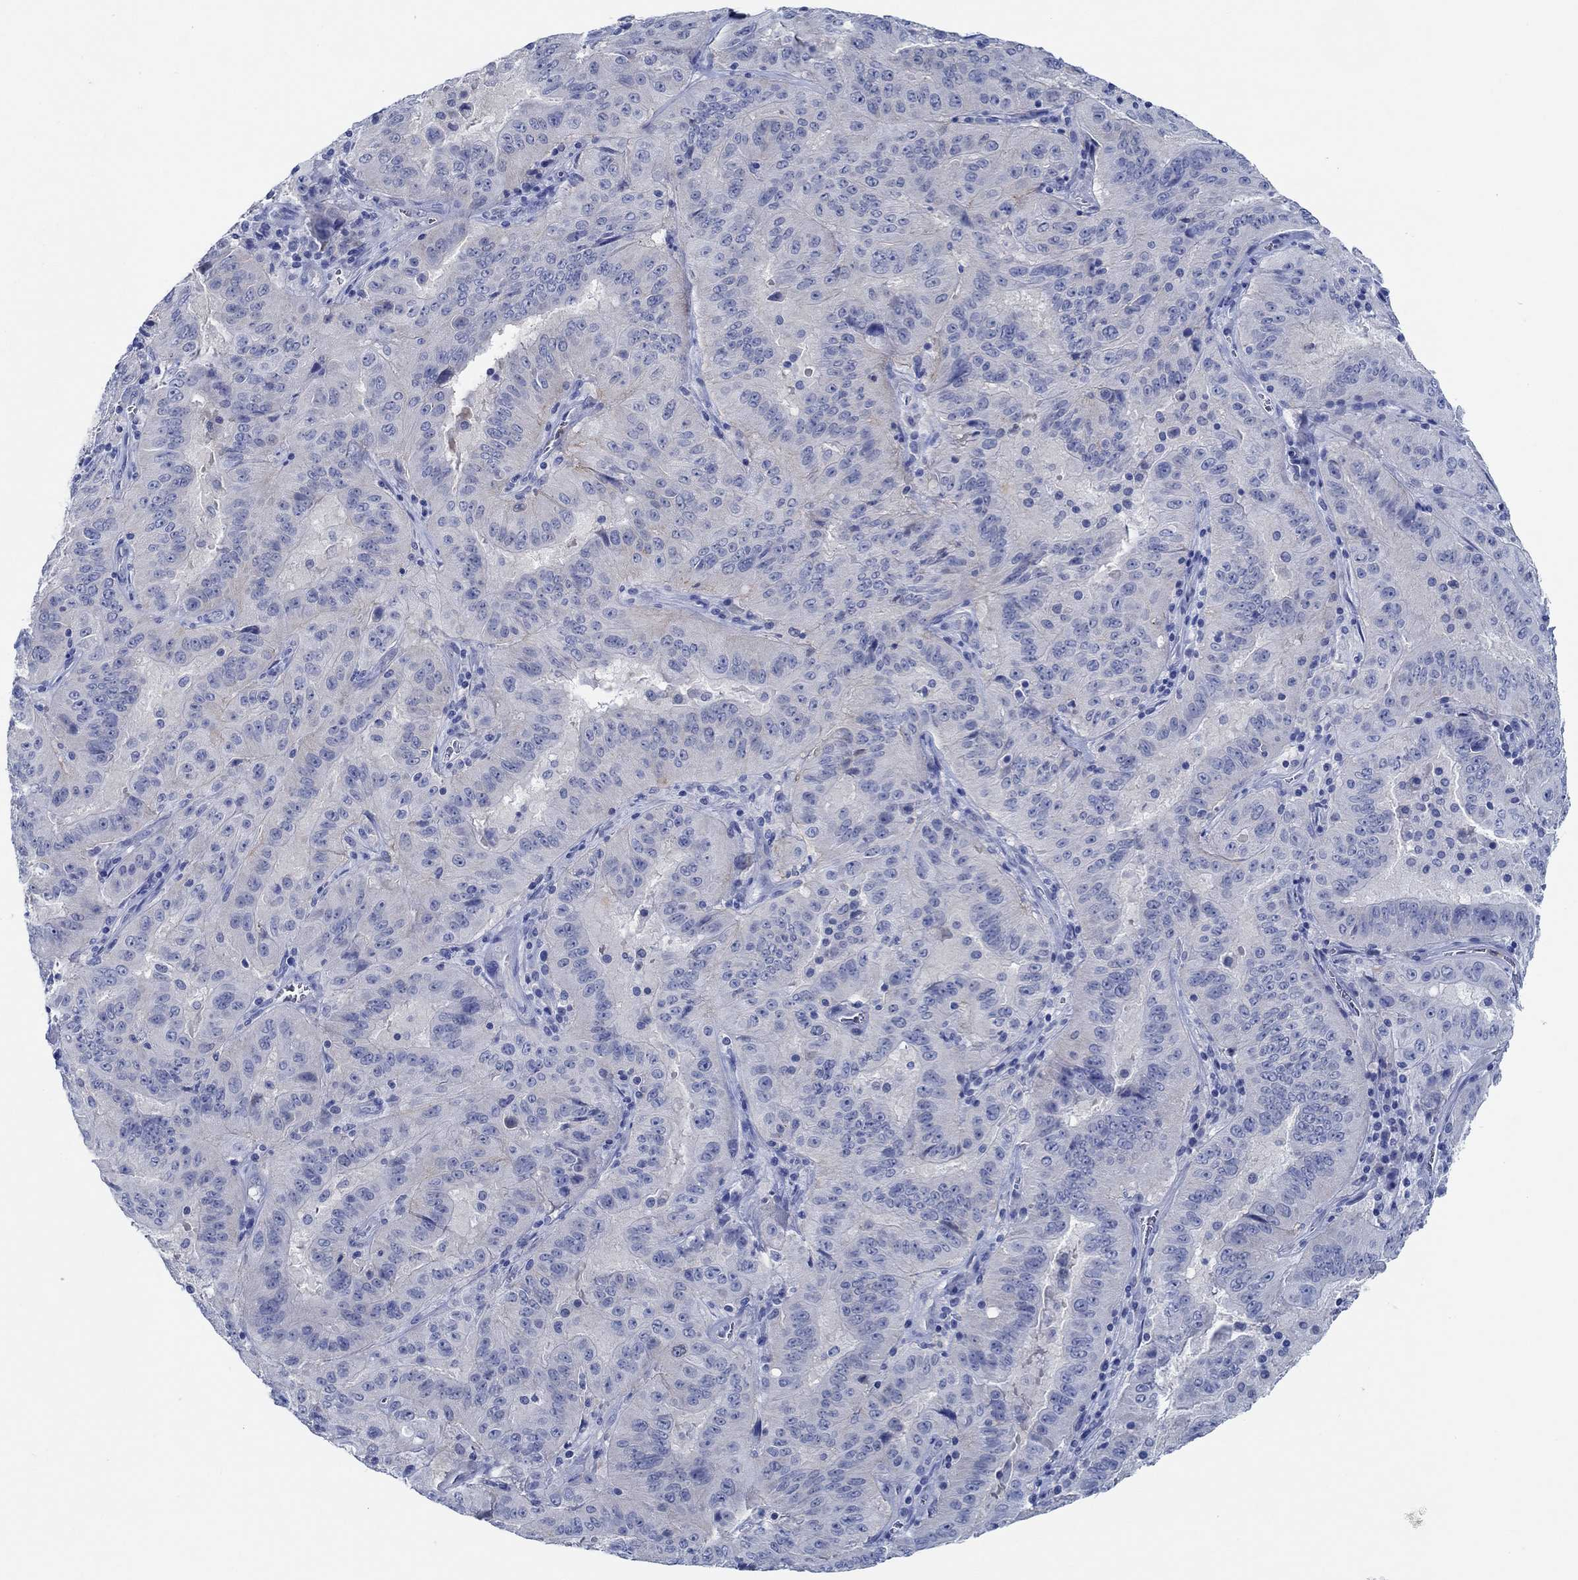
{"staining": {"intensity": "negative", "quantity": "none", "location": "none"}, "tissue": "pancreatic cancer", "cell_type": "Tumor cells", "image_type": "cancer", "snomed": [{"axis": "morphology", "description": "Adenocarcinoma, NOS"}, {"axis": "topography", "description": "Pancreas"}], "caption": "Tumor cells show no significant protein positivity in pancreatic cancer.", "gene": "ZNF671", "patient": {"sex": "male", "age": 63}}